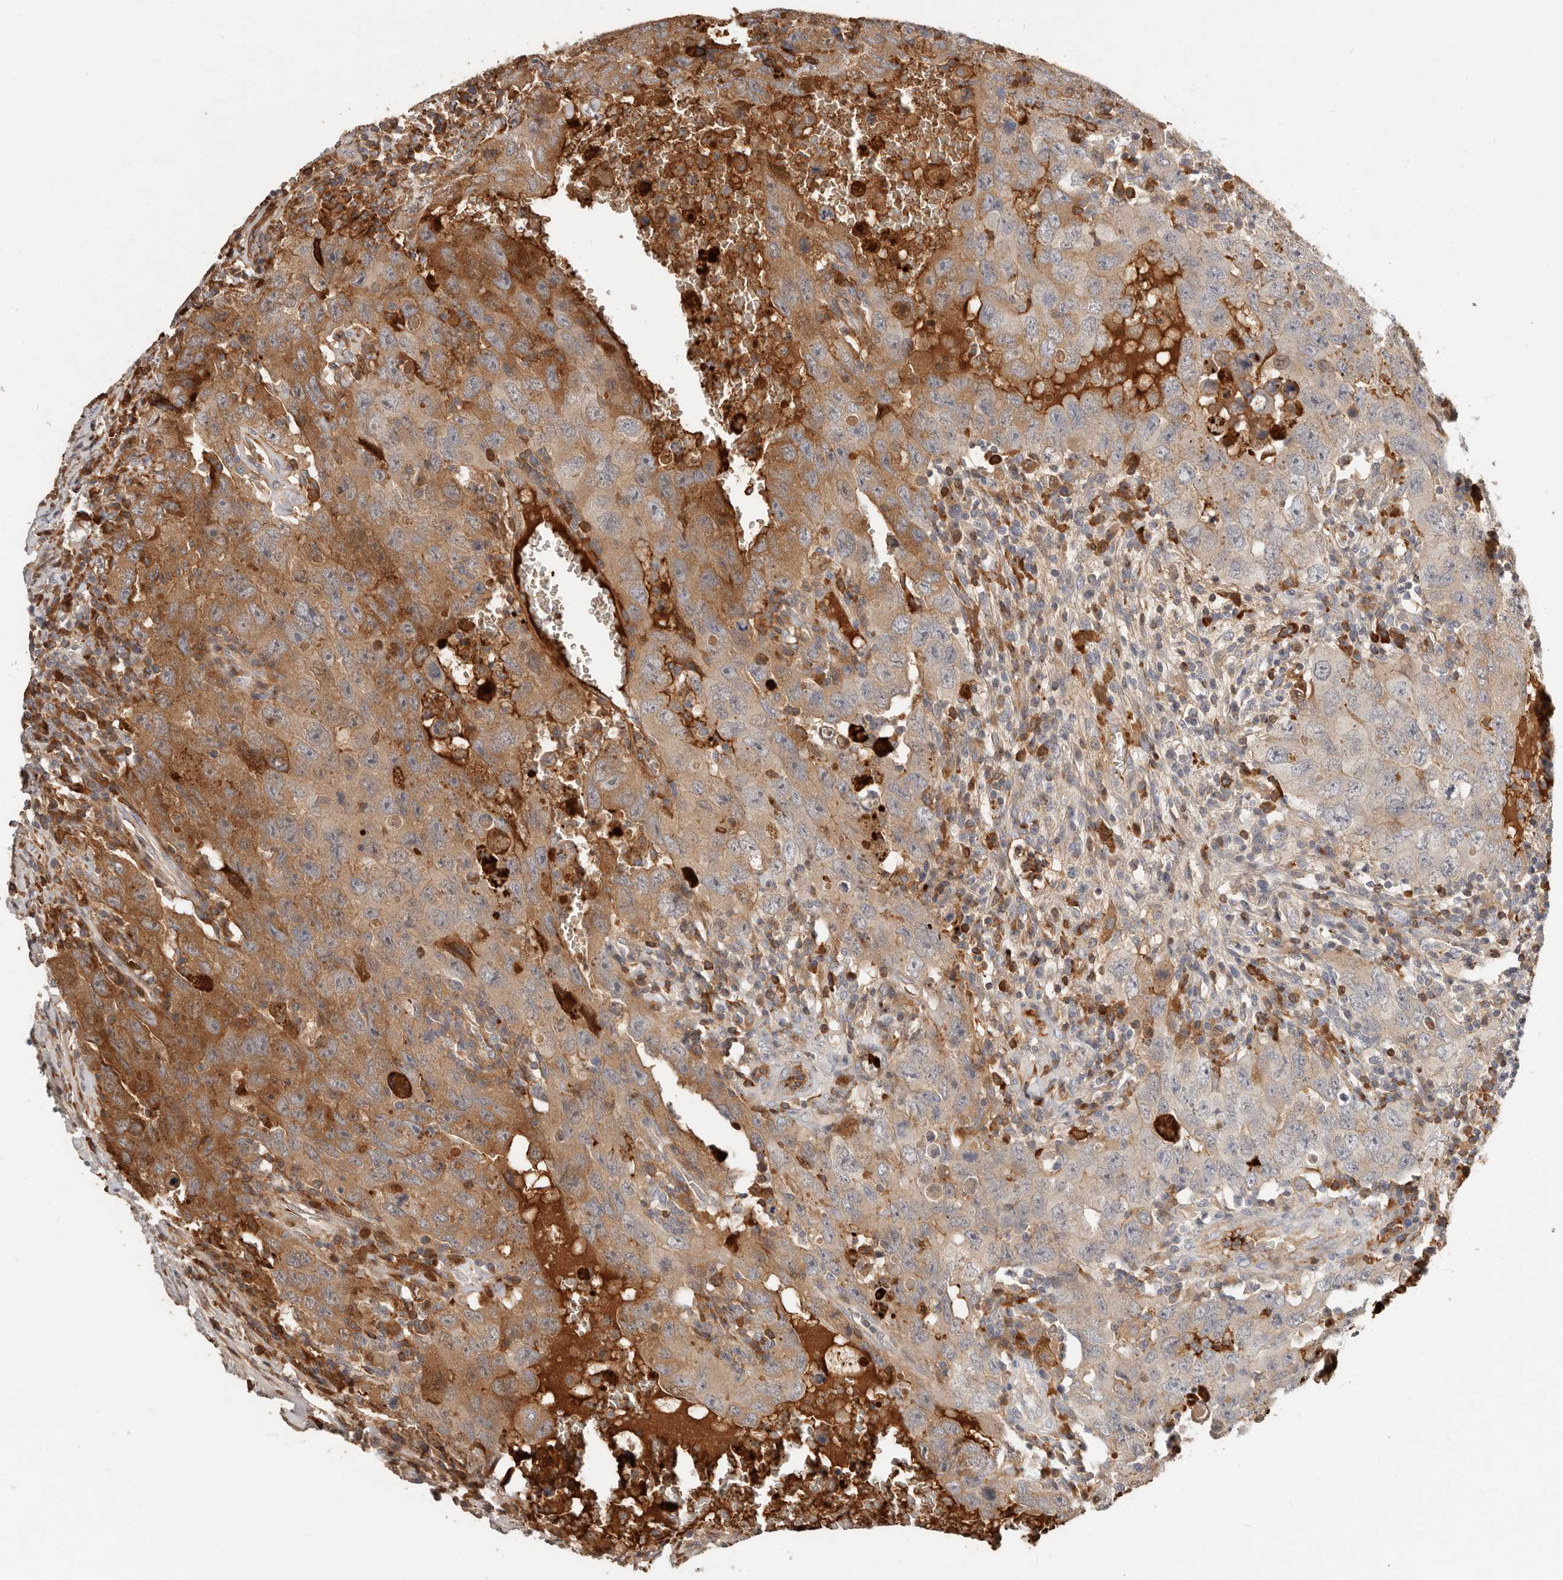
{"staining": {"intensity": "moderate", "quantity": ">75%", "location": "cytoplasmic/membranous"}, "tissue": "testis cancer", "cell_type": "Tumor cells", "image_type": "cancer", "snomed": [{"axis": "morphology", "description": "Carcinoma, Embryonal, NOS"}, {"axis": "topography", "description": "Testis"}], "caption": "Immunohistochemistry (DAB (3,3'-diaminobenzidine)) staining of testis cancer reveals moderate cytoplasmic/membranous protein expression in approximately >75% of tumor cells.", "gene": "MTFR2", "patient": {"sex": "male", "age": 26}}